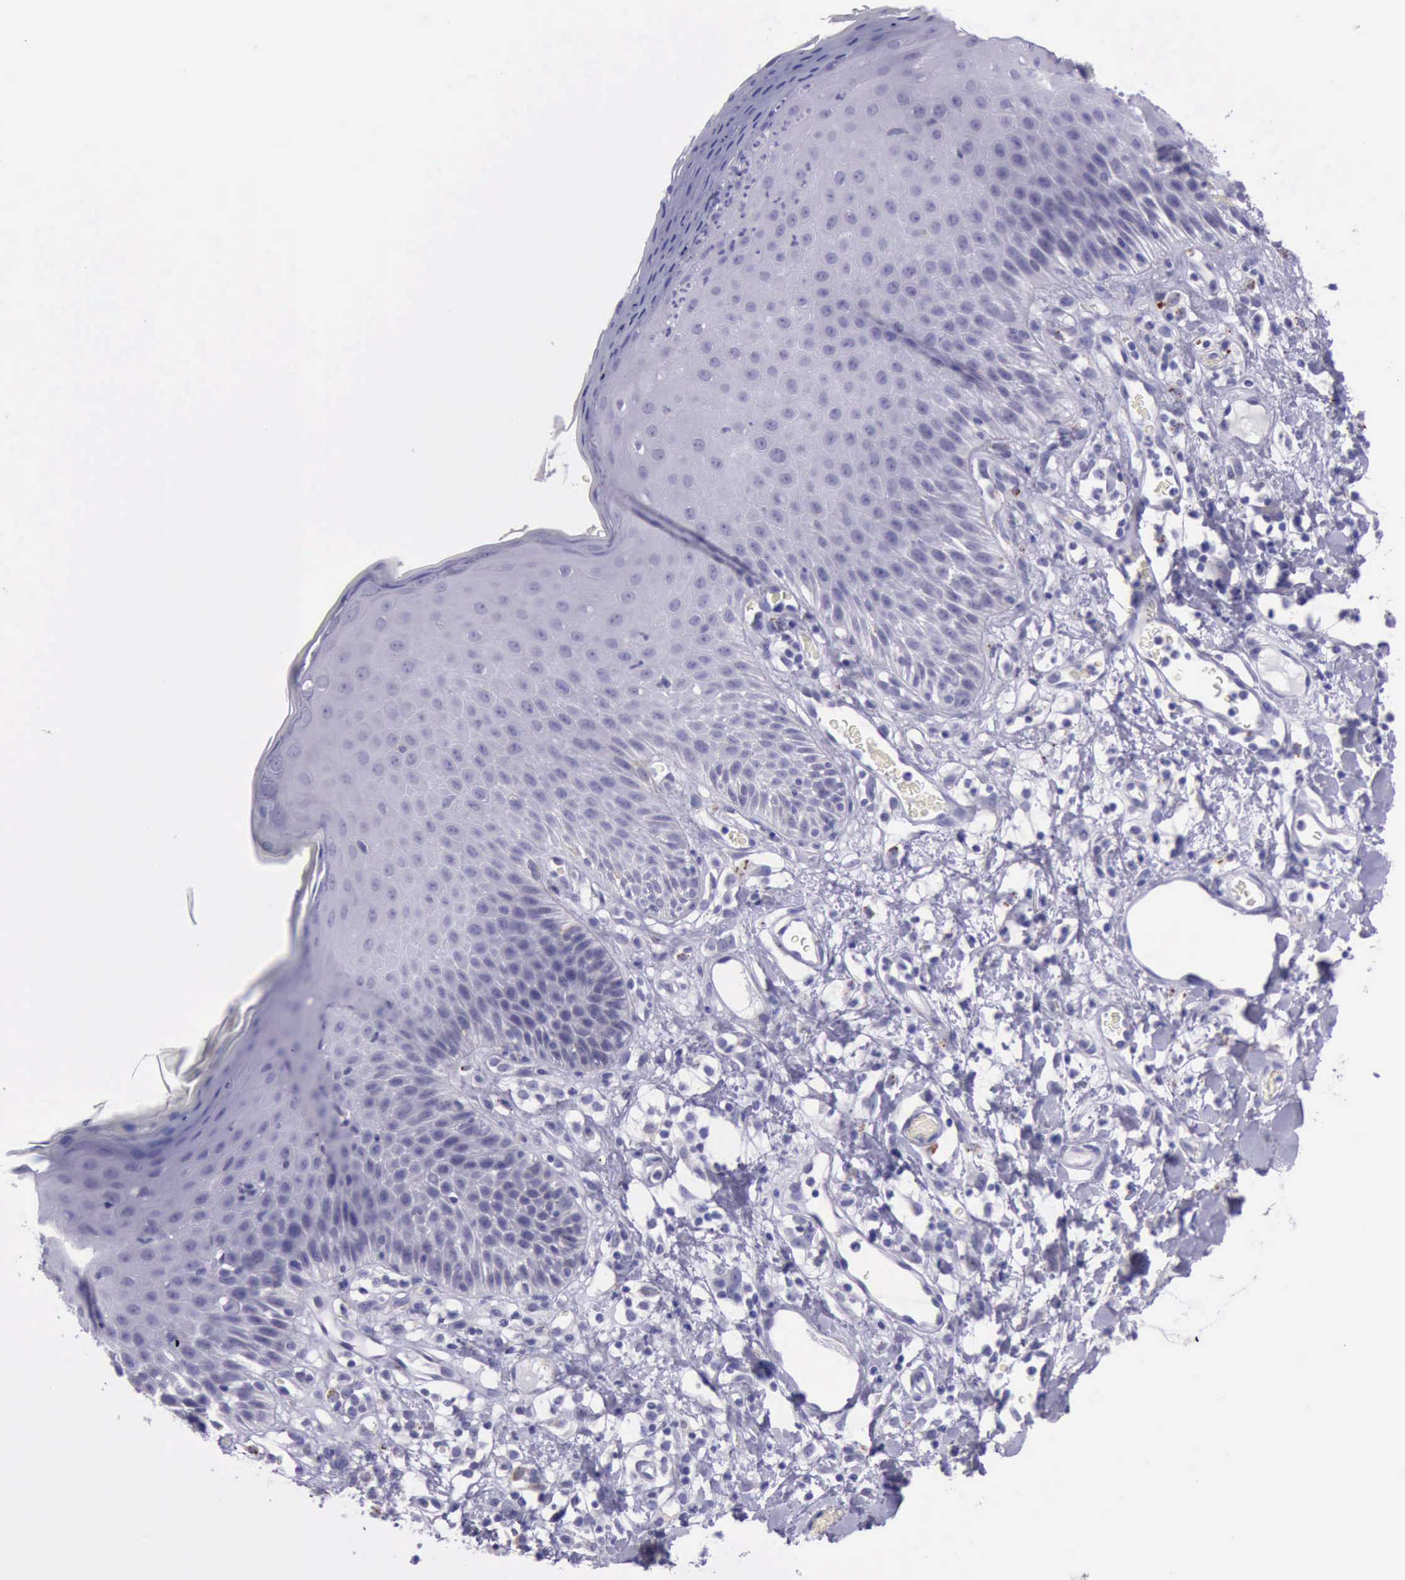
{"staining": {"intensity": "weak", "quantity": "<25%", "location": "cytoplasmic/membranous"}, "tissue": "skin", "cell_type": "Epidermal cells", "image_type": "normal", "snomed": [{"axis": "morphology", "description": "Normal tissue, NOS"}, {"axis": "topography", "description": "Vulva"}, {"axis": "topography", "description": "Peripheral nerve tissue"}], "caption": "Immunohistochemistry histopathology image of benign skin stained for a protein (brown), which exhibits no positivity in epidermal cells. The staining was performed using DAB to visualize the protein expression in brown, while the nuclei were stained in blue with hematoxylin (Magnification: 20x).", "gene": "GLA", "patient": {"sex": "female", "age": 68}}